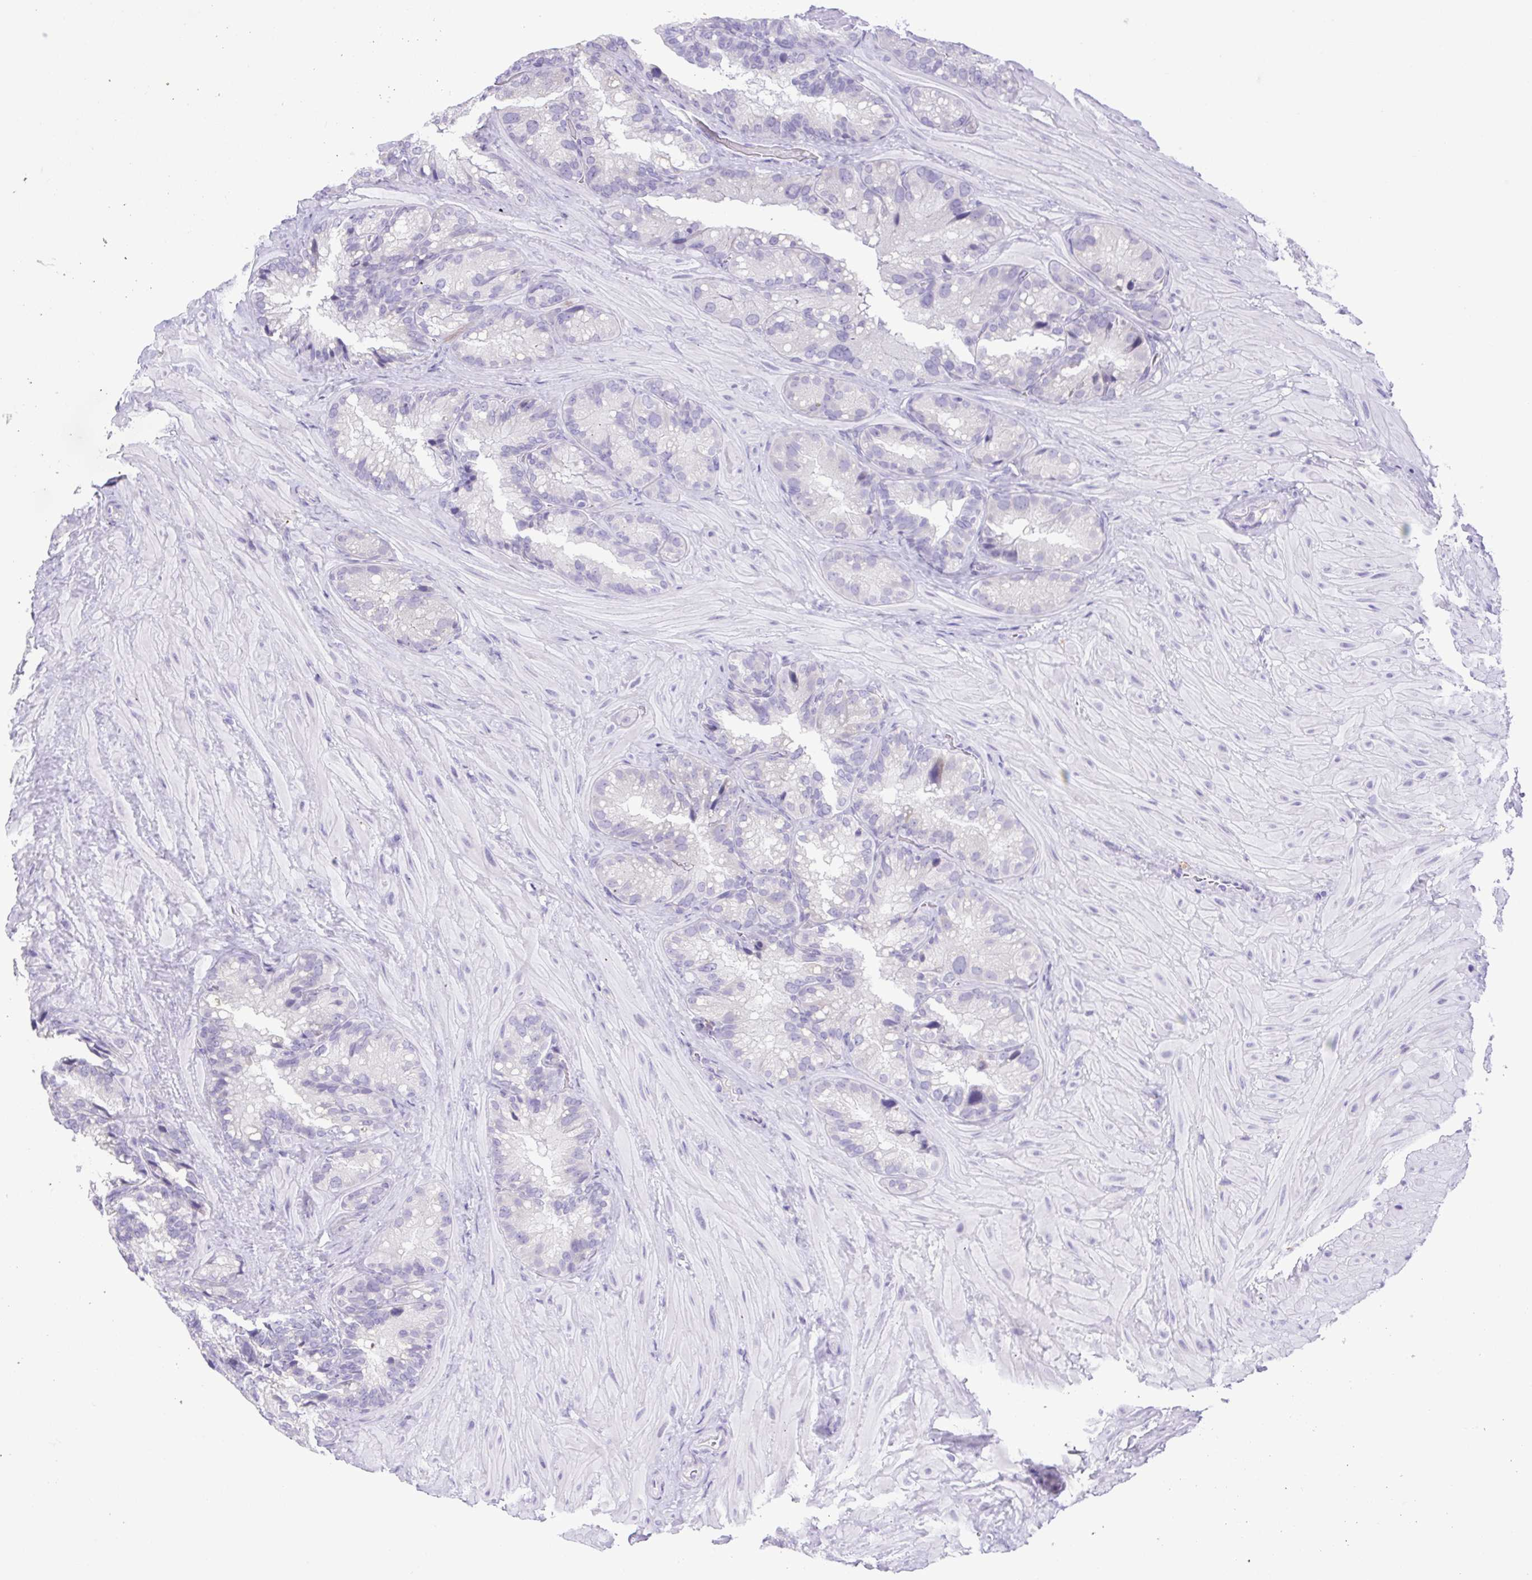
{"staining": {"intensity": "negative", "quantity": "none", "location": "none"}, "tissue": "seminal vesicle", "cell_type": "Glandular cells", "image_type": "normal", "snomed": [{"axis": "morphology", "description": "Normal tissue, NOS"}, {"axis": "topography", "description": "Seminal veicle"}], "caption": "Glandular cells show no significant protein expression in unremarkable seminal vesicle.", "gene": "FAM177B", "patient": {"sex": "male", "age": 60}}